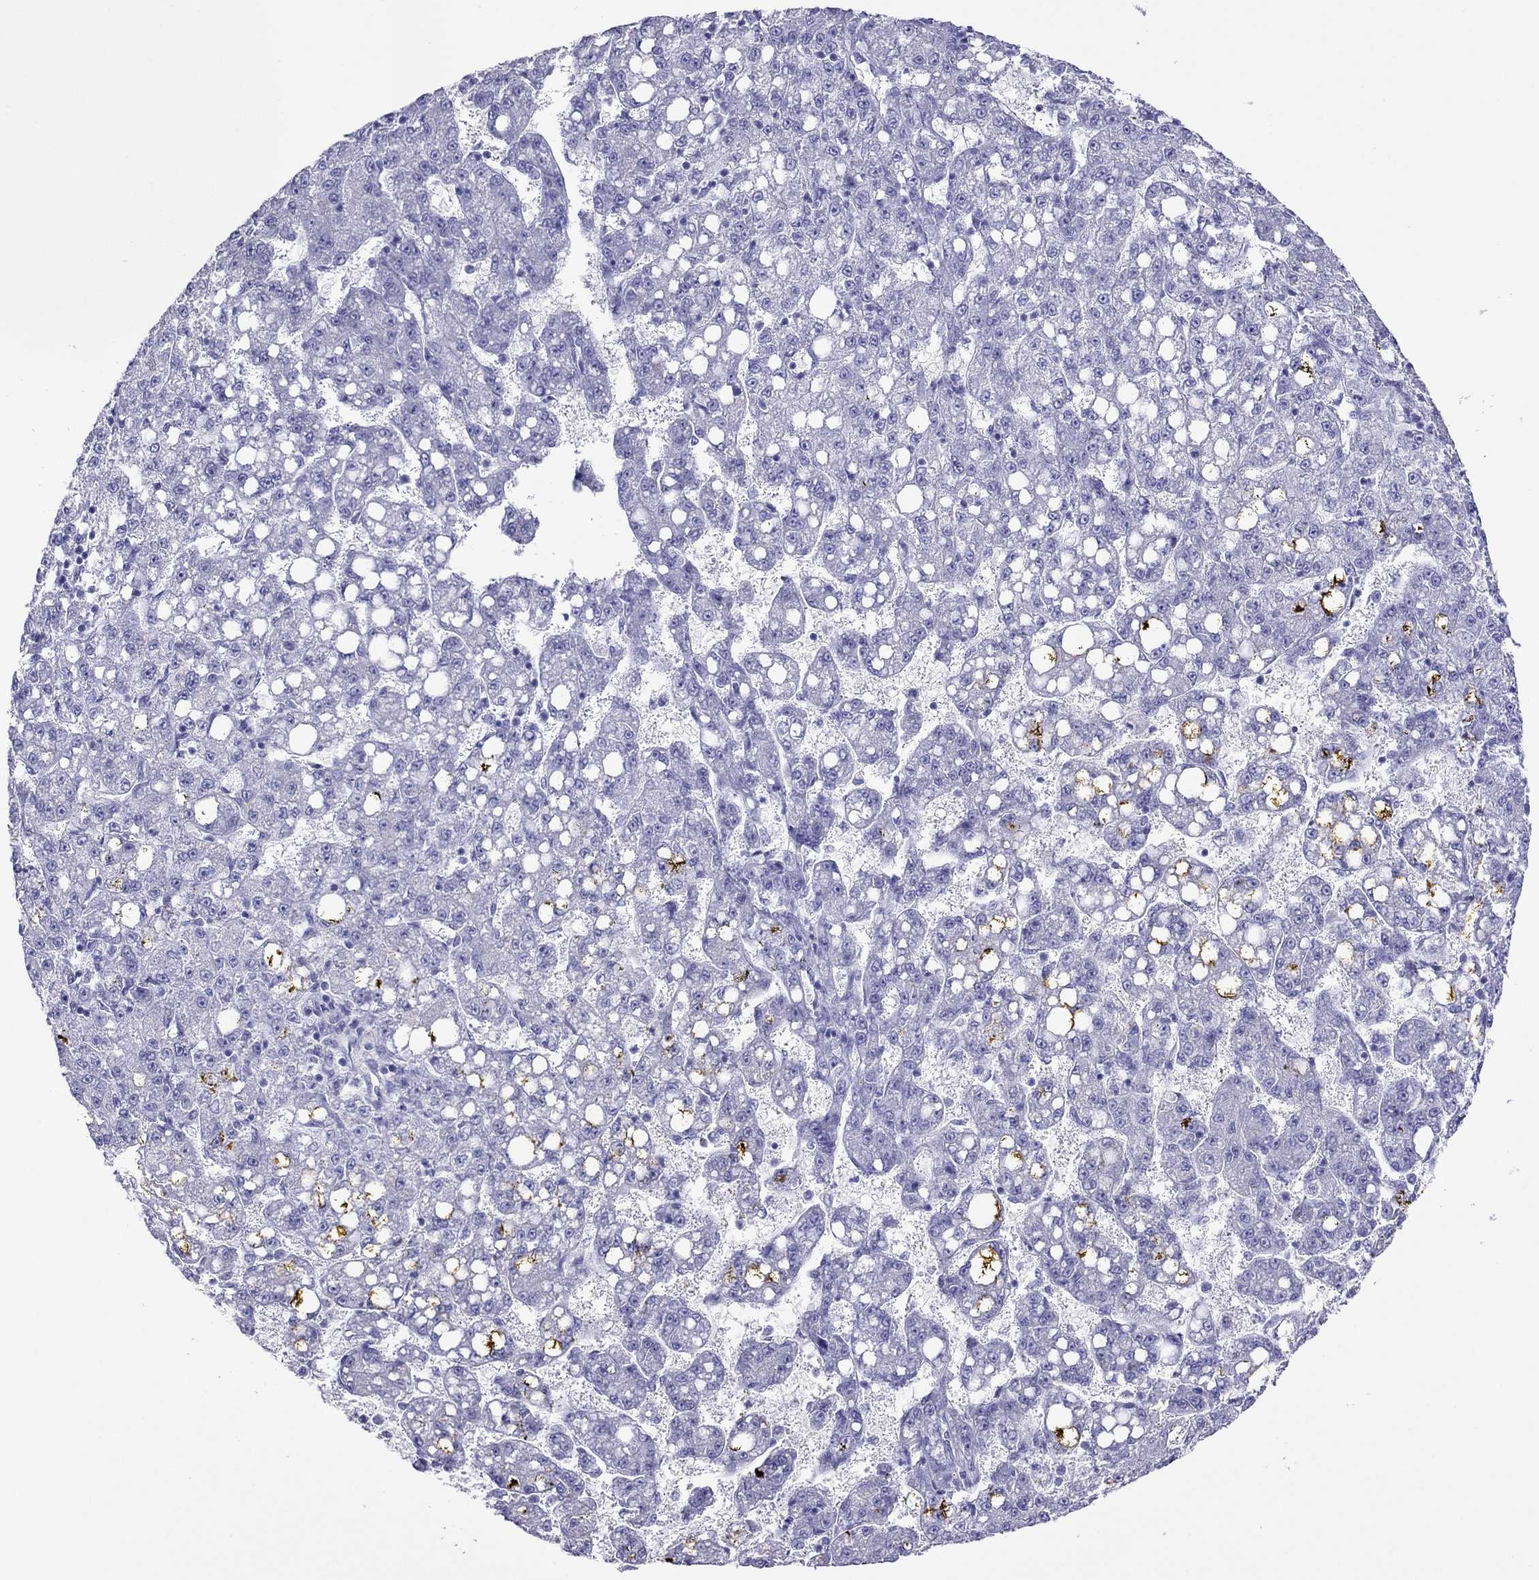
{"staining": {"intensity": "negative", "quantity": "none", "location": "none"}, "tissue": "liver cancer", "cell_type": "Tumor cells", "image_type": "cancer", "snomed": [{"axis": "morphology", "description": "Carcinoma, Hepatocellular, NOS"}, {"axis": "topography", "description": "Liver"}], "caption": "This is an IHC histopathology image of liver cancer (hepatocellular carcinoma). There is no staining in tumor cells.", "gene": "PCDHA6", "patient": {"sex": "female", "age": 65}}